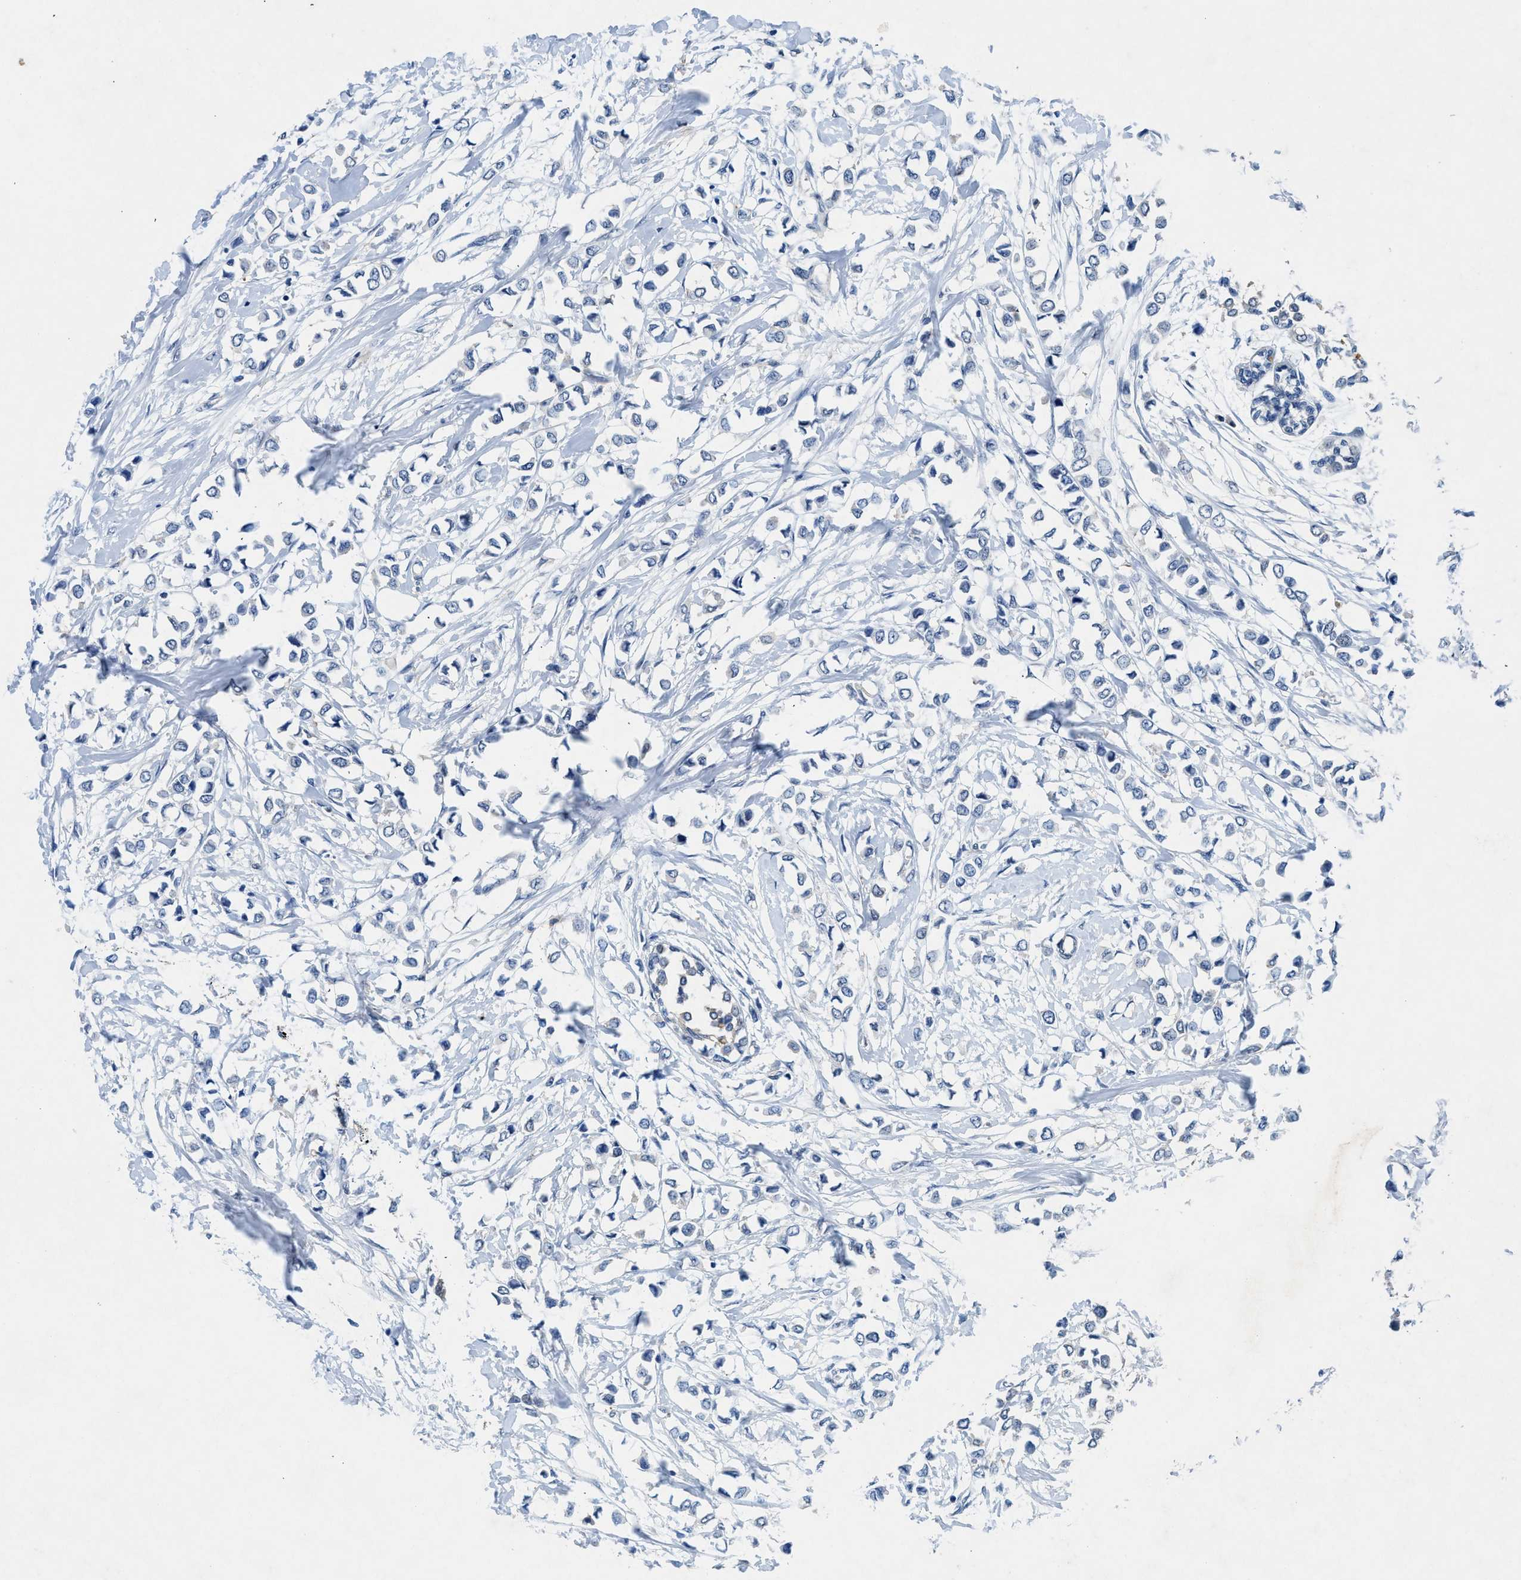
{"staining": {"intensity": "negative", "quantity": "none", "location": "none"}, "tissue": "breast cancer", "cell_type": "Tumor cells", "image_type": "cancer", "snomed": [{"axis": "morphology", "description": "Lobular carcinoma"}, {"axis": "topography", "description": "Breast"}], "caption": "The histopathology image exhibits no significant positivity in tumor cells of breast lobular carcinoma.", "gene": "COPS2", "patient": {"sex": "female", "age": 51}}